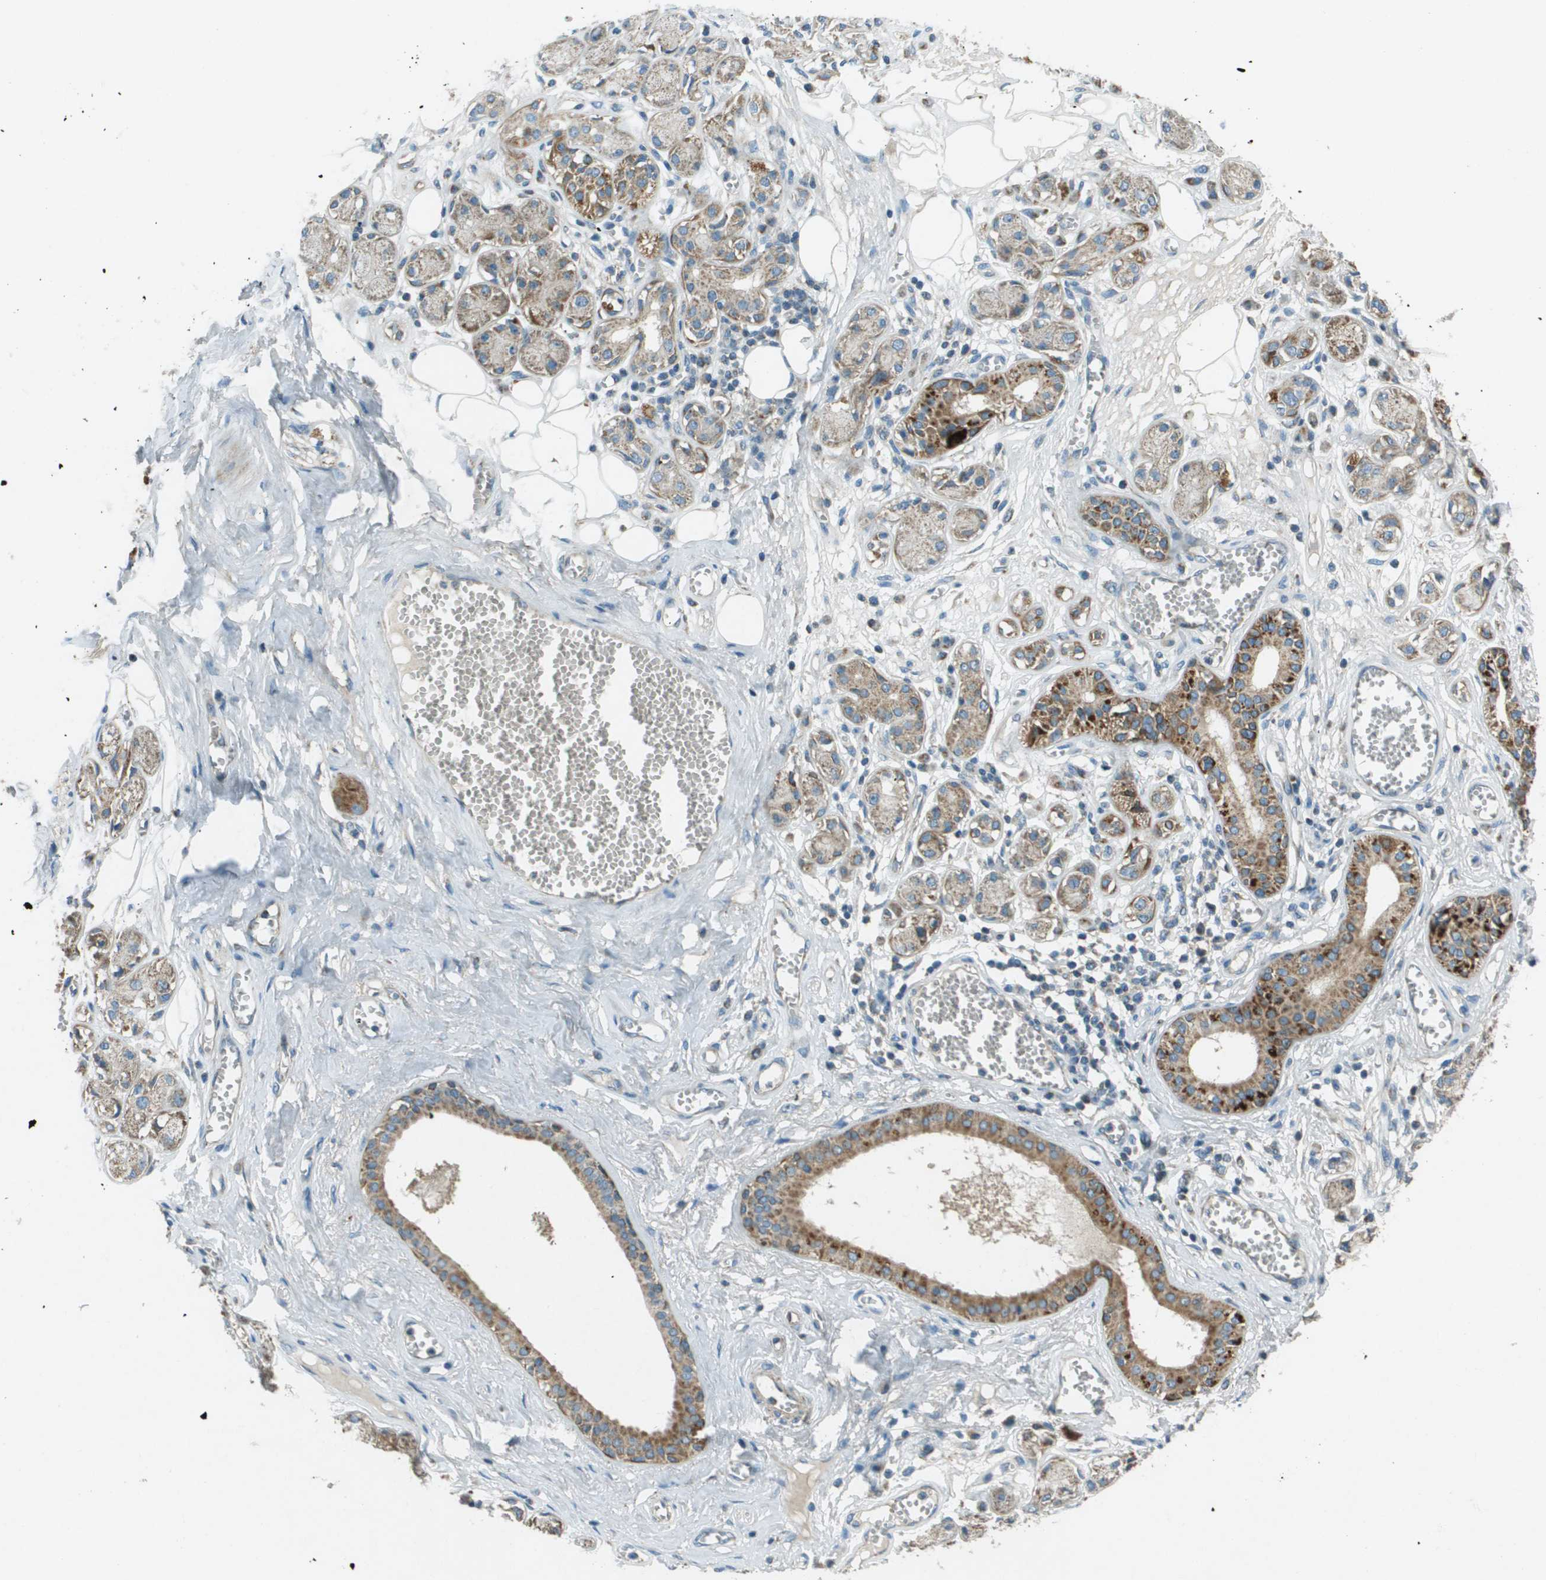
{"staining": {"intensity": "negative", "quantity": "none", "location": "none"}, "tissue": "adipose tissue", "cell_type": "Adipocytes", "image_type": "normal", "snomed": [{"axis": "morphology", "description": "Normal tissue, NOS"}, {"axis": "morphology", "description": "Inflammation, NOS"}, {"axis": "topography", "description": "Salivary gland"}, {"axis": "topography", "description": "Peripheral nerve tissue"}], "caption": "Normal adipose tissue was stained to show a protein in brown. There is no significant staining in adipocytes. Nuclei are stained in blue.", "gene": "MIGA1", "patient": {"sex": "female", "age": 75}}